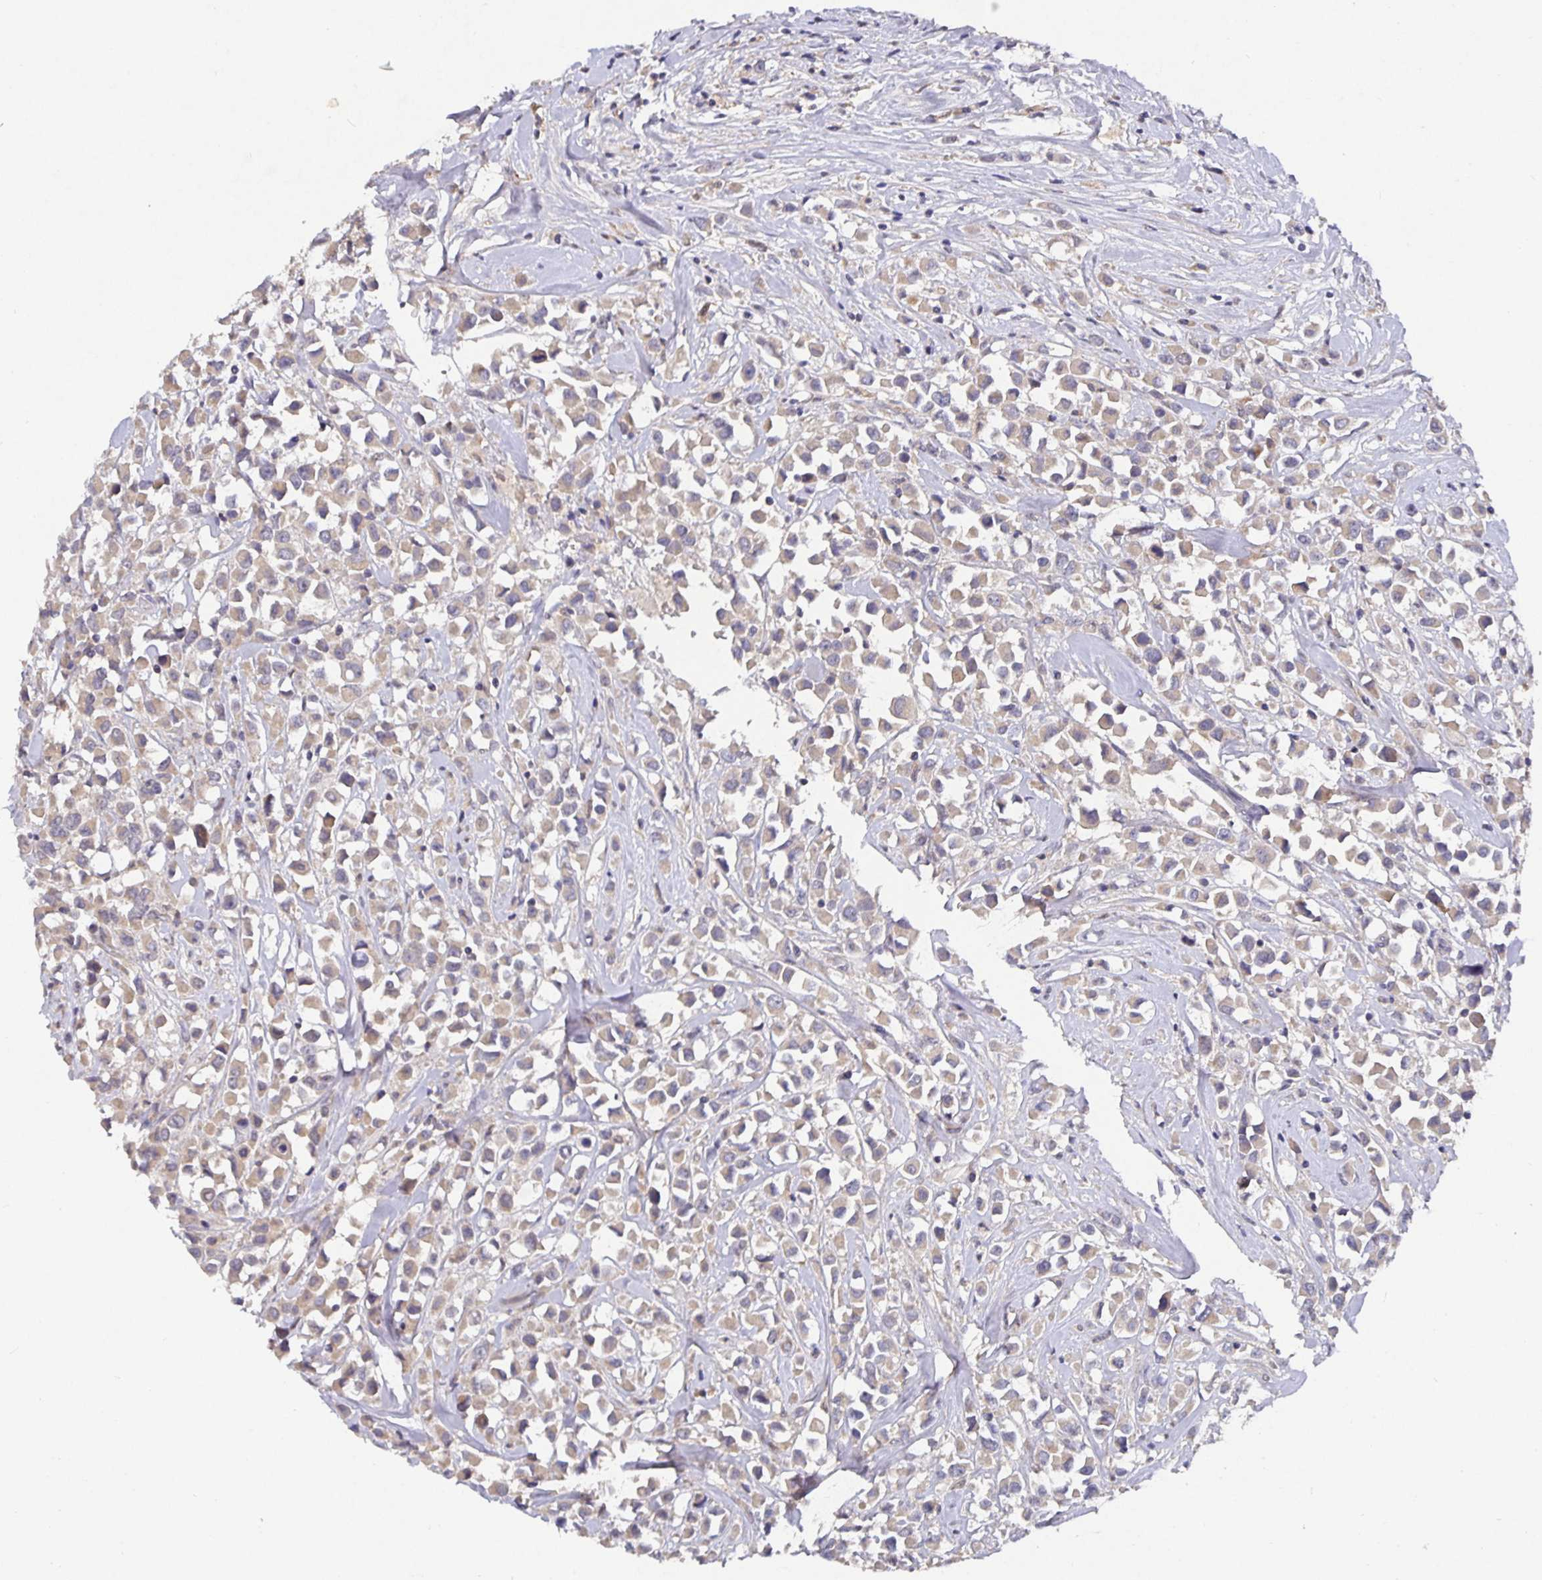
{"staining": {"intensity": "weak", "quantity": ">75%", "location": "cytoplasmic/membranous"}, "tissue": "breast cancer", "cell_type": "Tumor cells", "image_type": "cancer", "snomed": [{"axis": "morphology", "description": "Duct carcinoma"}, {"axis": "topography", "description": "Breast"}], "caption": "Approximately >75% of tumor cells in breast intraductal carcinoma demonstrate weak cytoplasmic/membranous protein expression as visualized by brown immunohistochemical staining.", "gene": "HEPN1", "patient": {"sex": "female", "age": 61}}